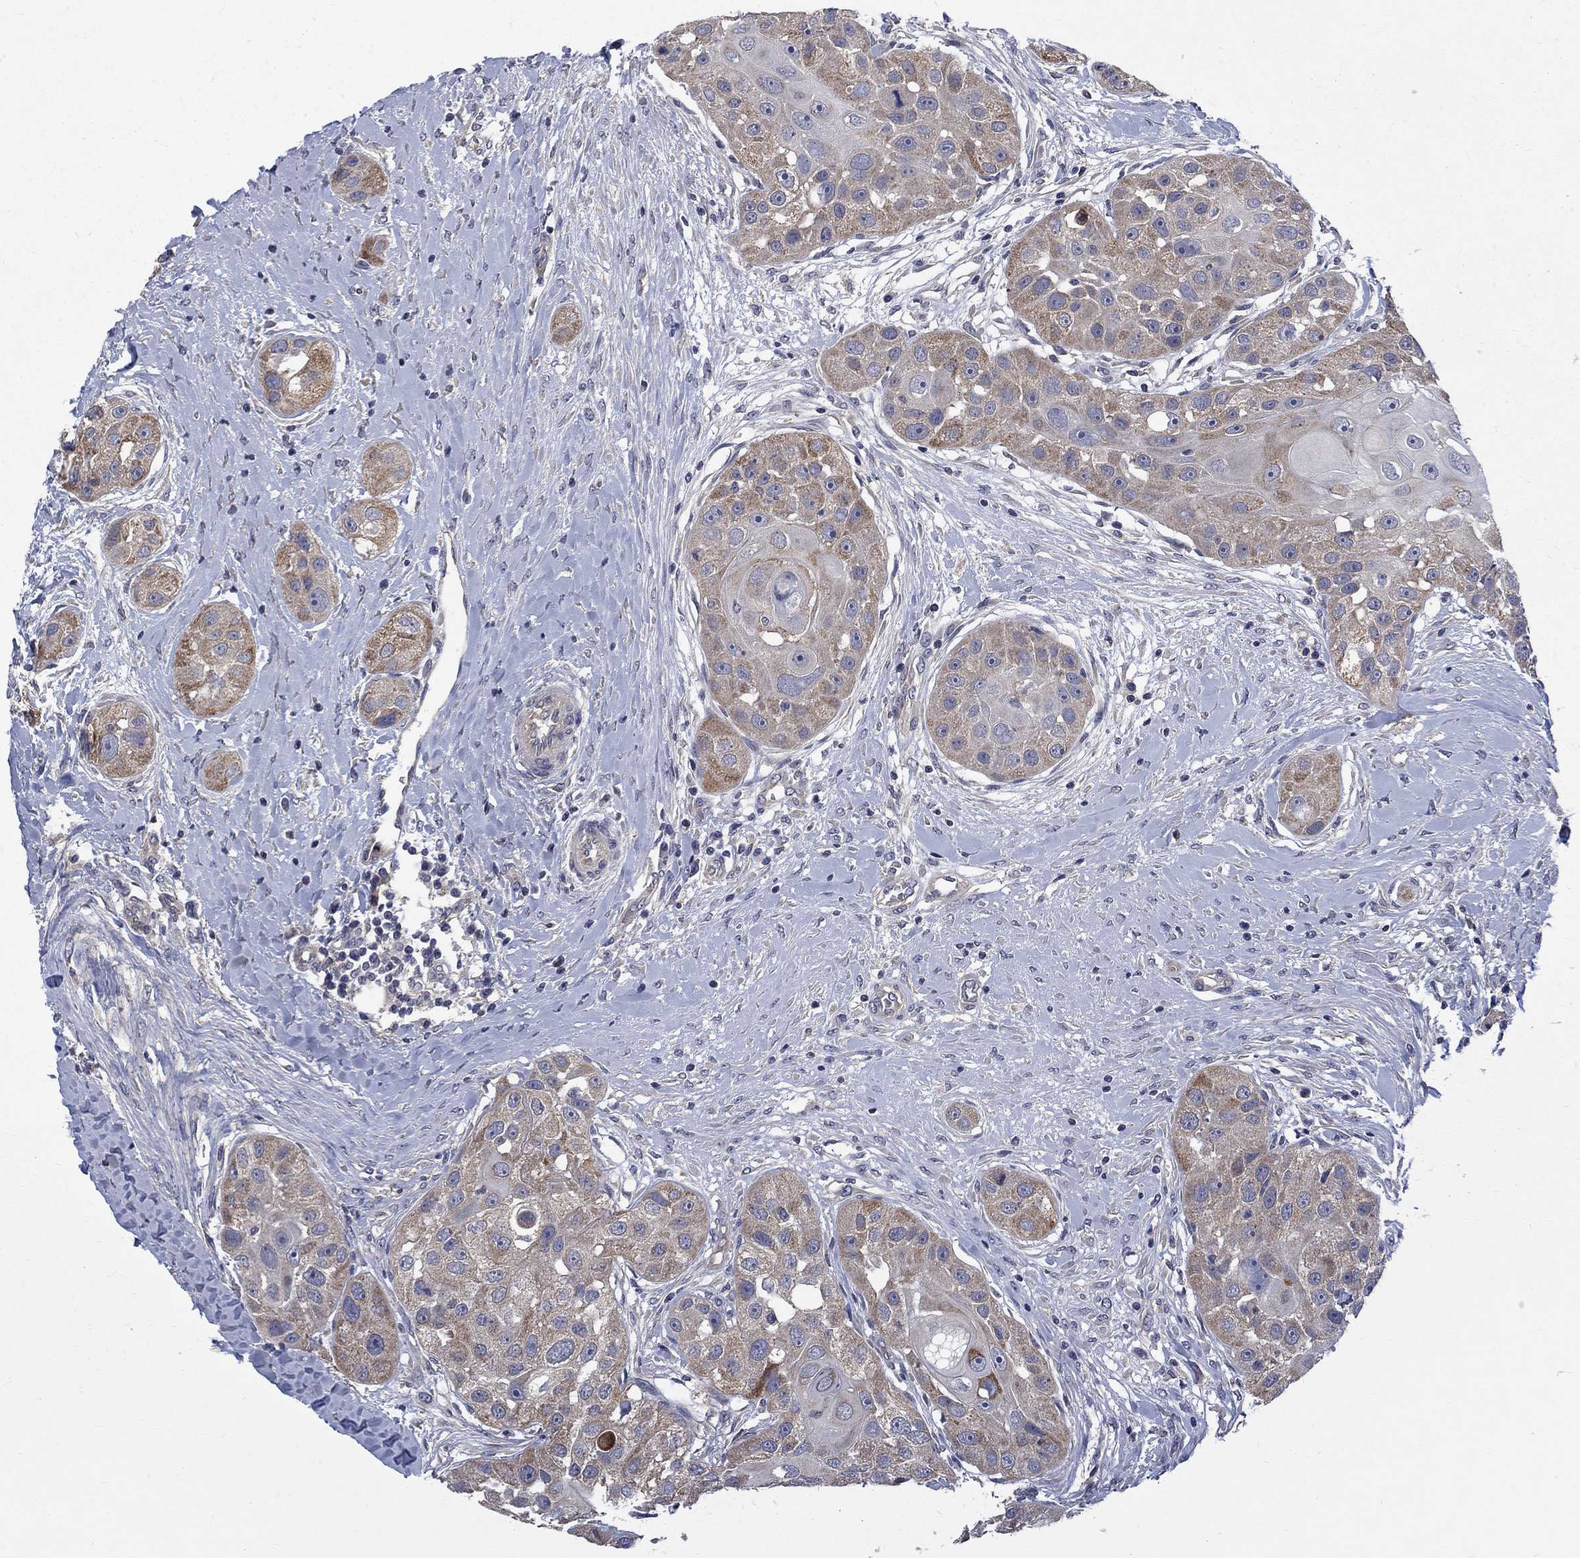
{"staining": {"intensity": "moderate", "quantity": "25%-75%", "location": "cytoplasmic/membranous"}, "tissue": "head and neck cancer", "cell_type": "Tumor cells", "image_type": "cancer", "snomed": [{"axis": "morphology", "description": "Normal tissue, NOS"}, {"axis": "morphology", "description": "Squamous cell carcinoma, NOS"}, {"axis": "topography", "description": "Skeletal muscle"}, {"axis": "topography", "description": "Head-Neck"}], "caption": "A photomicrograph of human head and neck cancer stained for a protein exhibits moderate cytoplasmic/membranous brown staining in tumor cells.", "gene": "HSPA12A", "patient": {"sex": "male", "age": 51}}